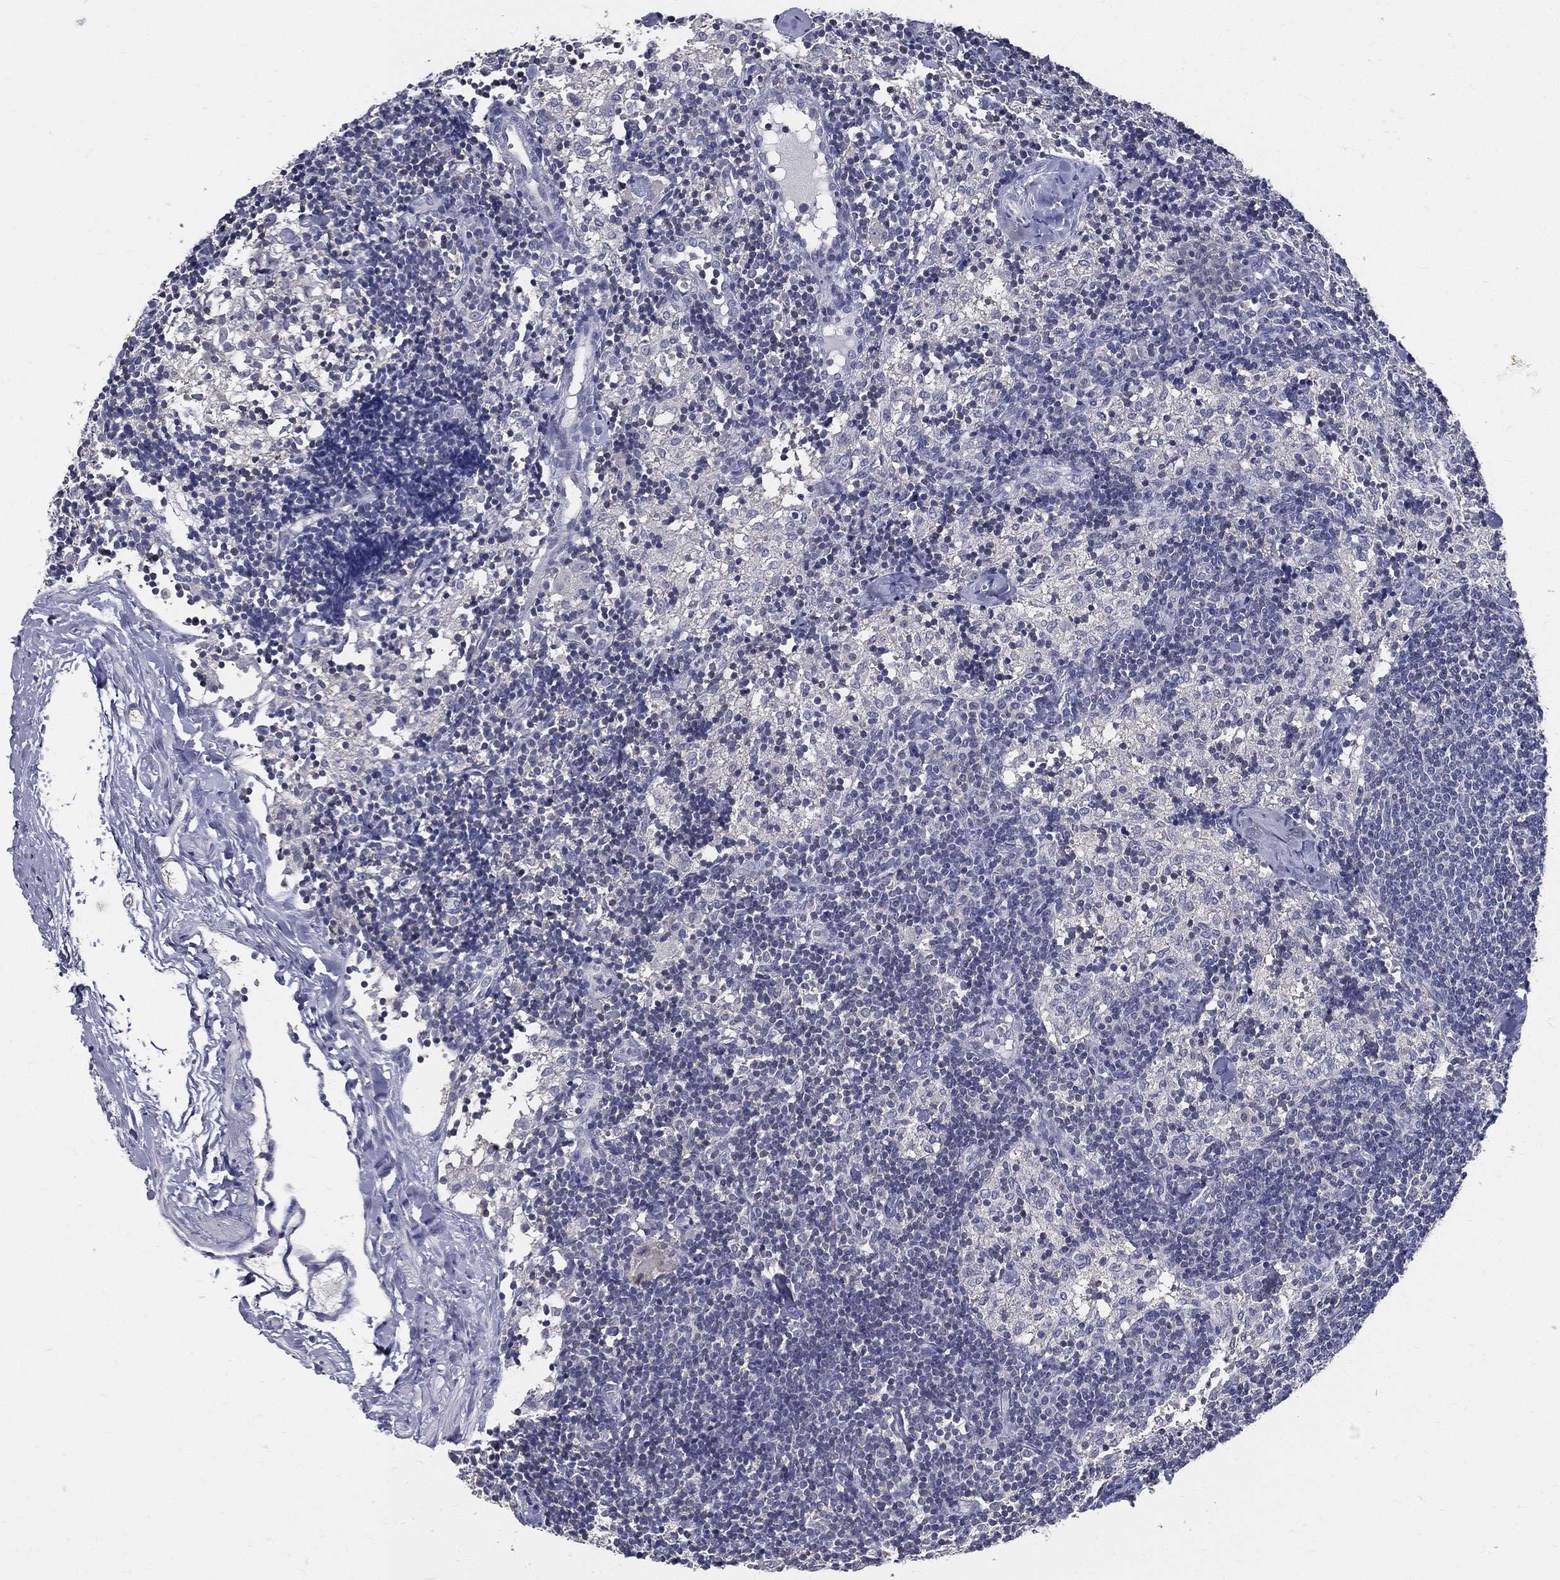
{"staining": {"intensity": "negative", "quantity": "none", "location": "none"}, "tissue": "lymph node", "cell_type": "Germinal center cells", "image_type": "normal", "snomed": [{"axis": "morphology", "description": "Normal tissue, NOS"}, {"axis": "topography", "description": "Lymph node"}], "caption": "An immunohistochemistry (IHC) histopathology image of normal lymph node is shown. There is no staining in germinal center cells of lymph node. Nuclei are stained in blue.", "gene": "ETNPPL", "patient": {"sex": "female", "age": 52}}